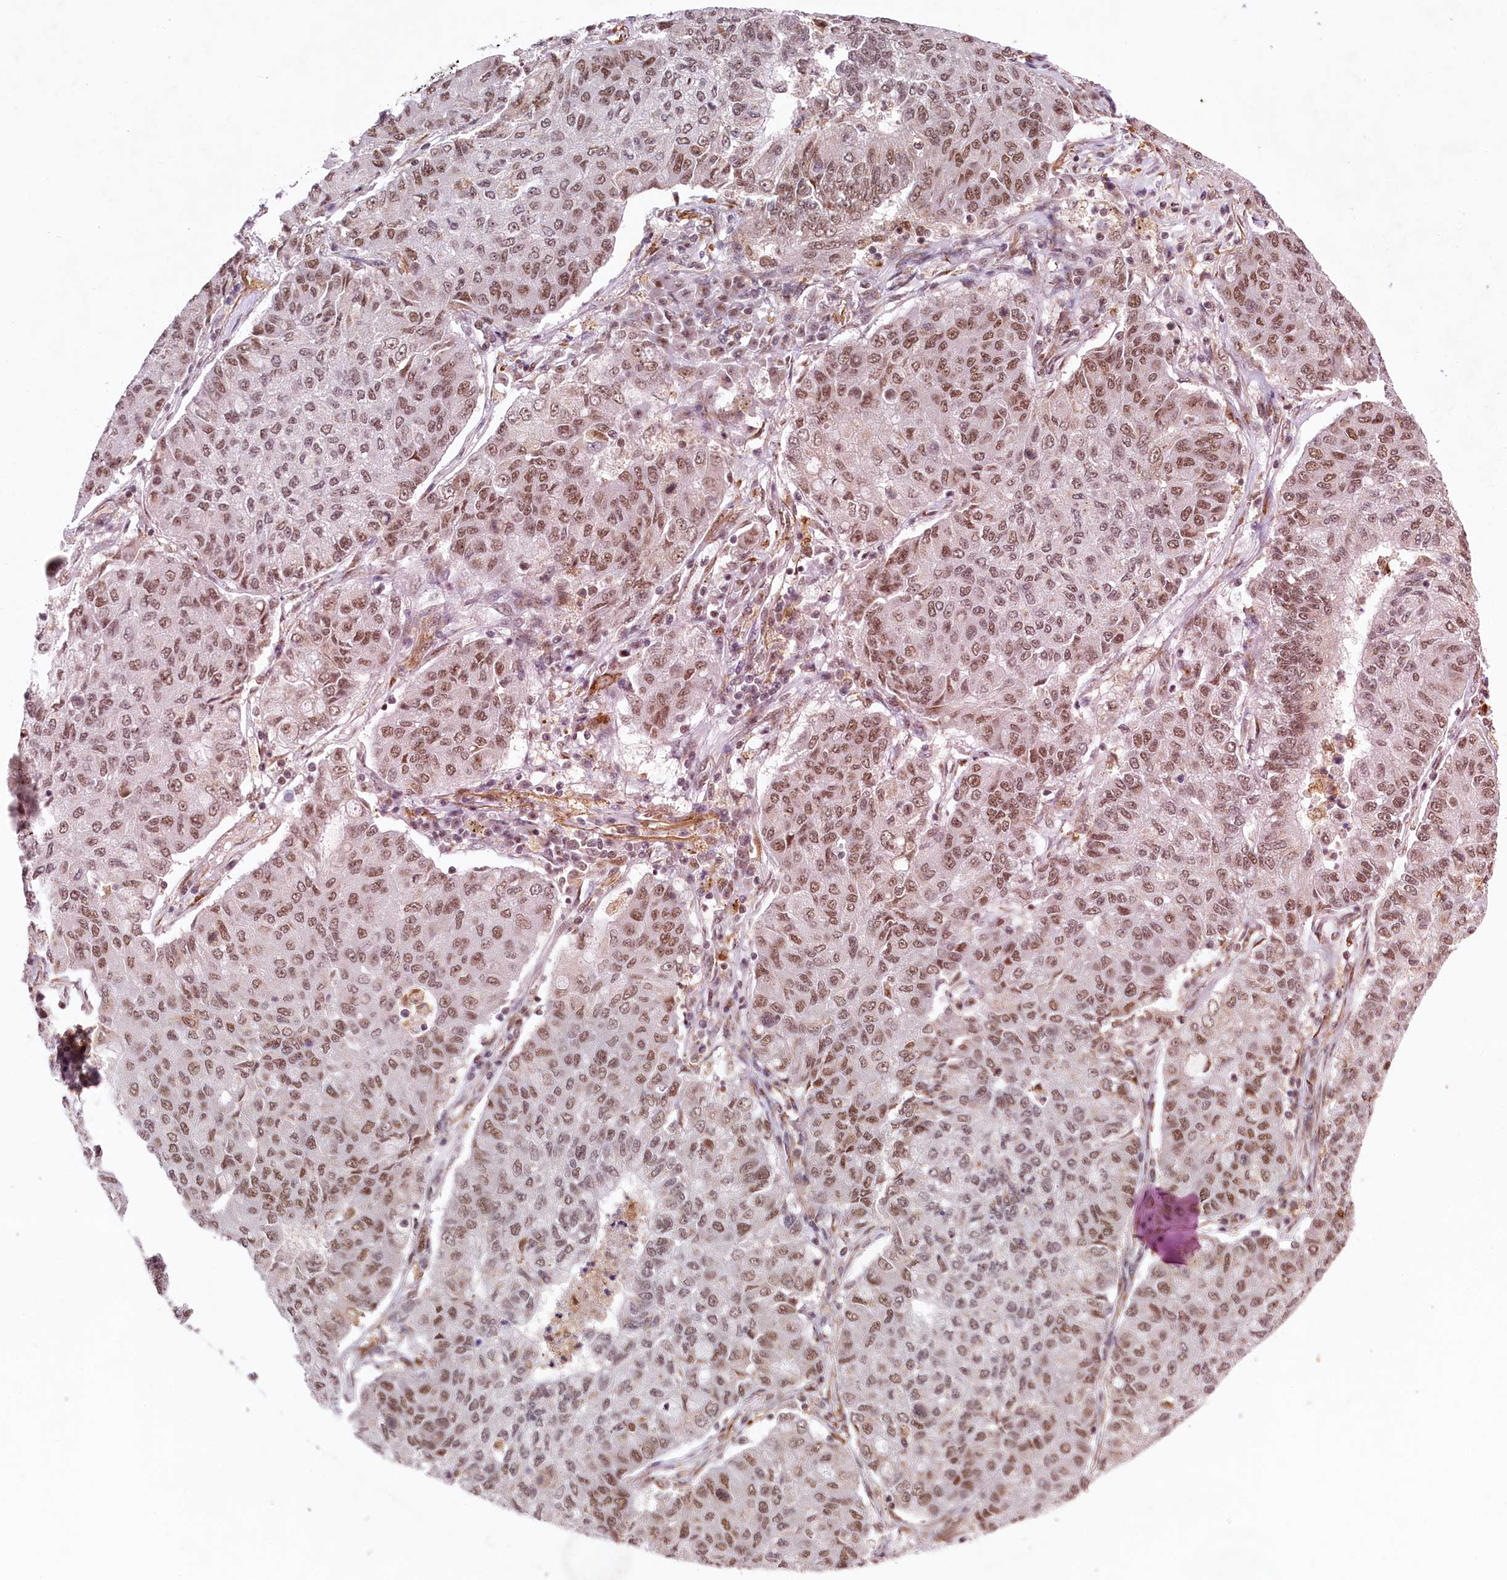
{"staining": {"intensity": "moderate", "quantity": ">75%", "location": "nuclear"}, "tissue": "lung cancer", "cell_type": "Tumor cells", "image_type": "cancer", "snomed": [{"axis": "morphology", "description": "Squamous cell carcinoma, NOS"}, {"axis": "topography", "description": "Lung"}], "caption": "Immunohistochemical staining of lung squamous cell carcinoma exhibits medium levels of moderate nuclear expression in about >75% of tumor cells.", "gene": "PPHLN1", "patient": {"sex": "male", "age": 74}}